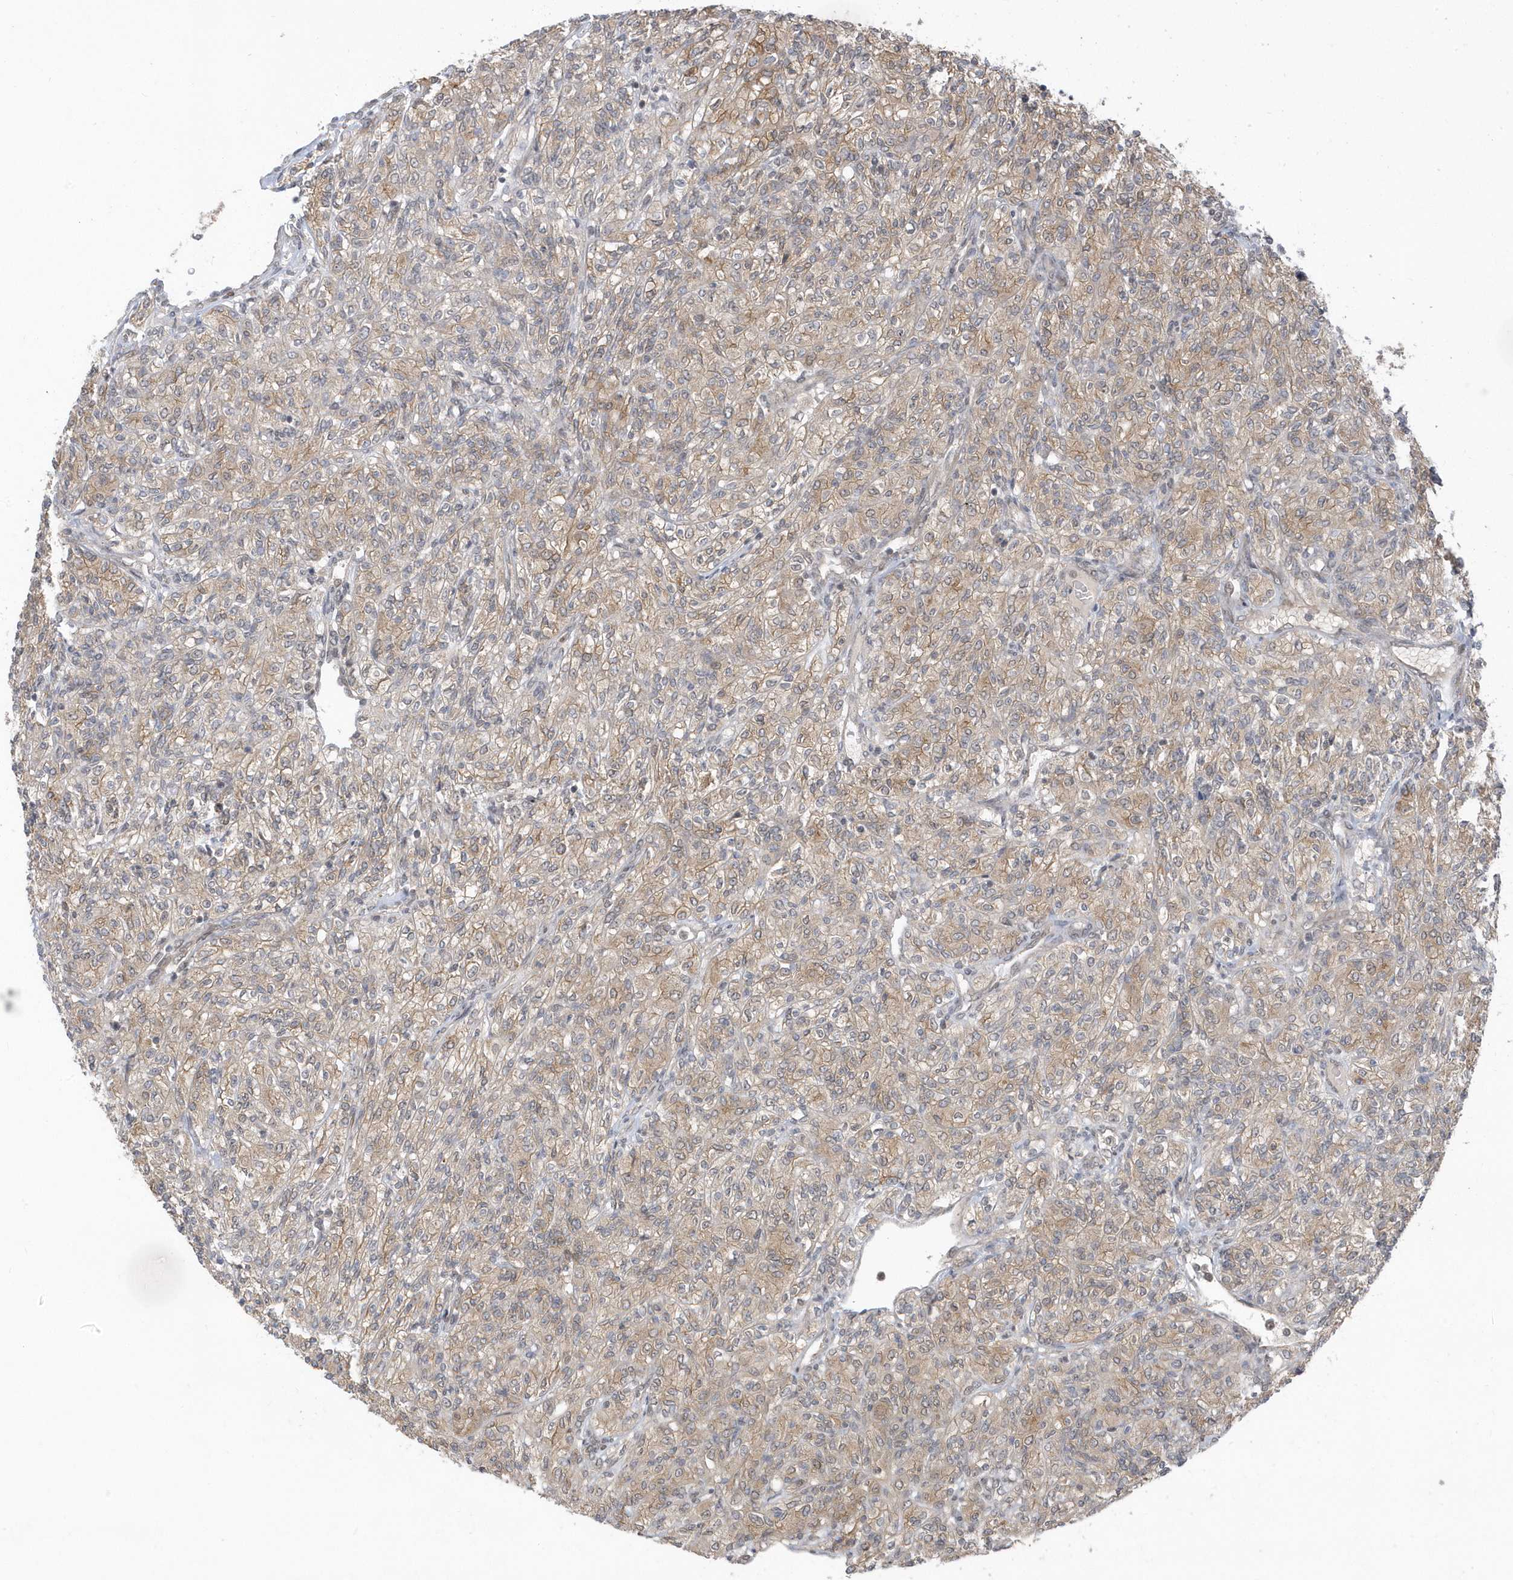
{"staining": {"intensity": "weak", "quantity": ">75%", "location": "cytoplasmic/membranous"}, "tissue": "renal cancer", "cell_type": "Tumor cells", "image_type": "cancer", "snomed": [{"axis": "morphology", "description": "Adenocarcinoma, NOS"}, {"axis": "topography", "description": "Kidney"}], "caption": "Protein expression analysis of renal adenocarcinoma displays weak cytoplasmic/membranous staining in approximately >75% of tumor cells.", "gene": "USP53", "patient": {"sex": "male", "age": 77}}